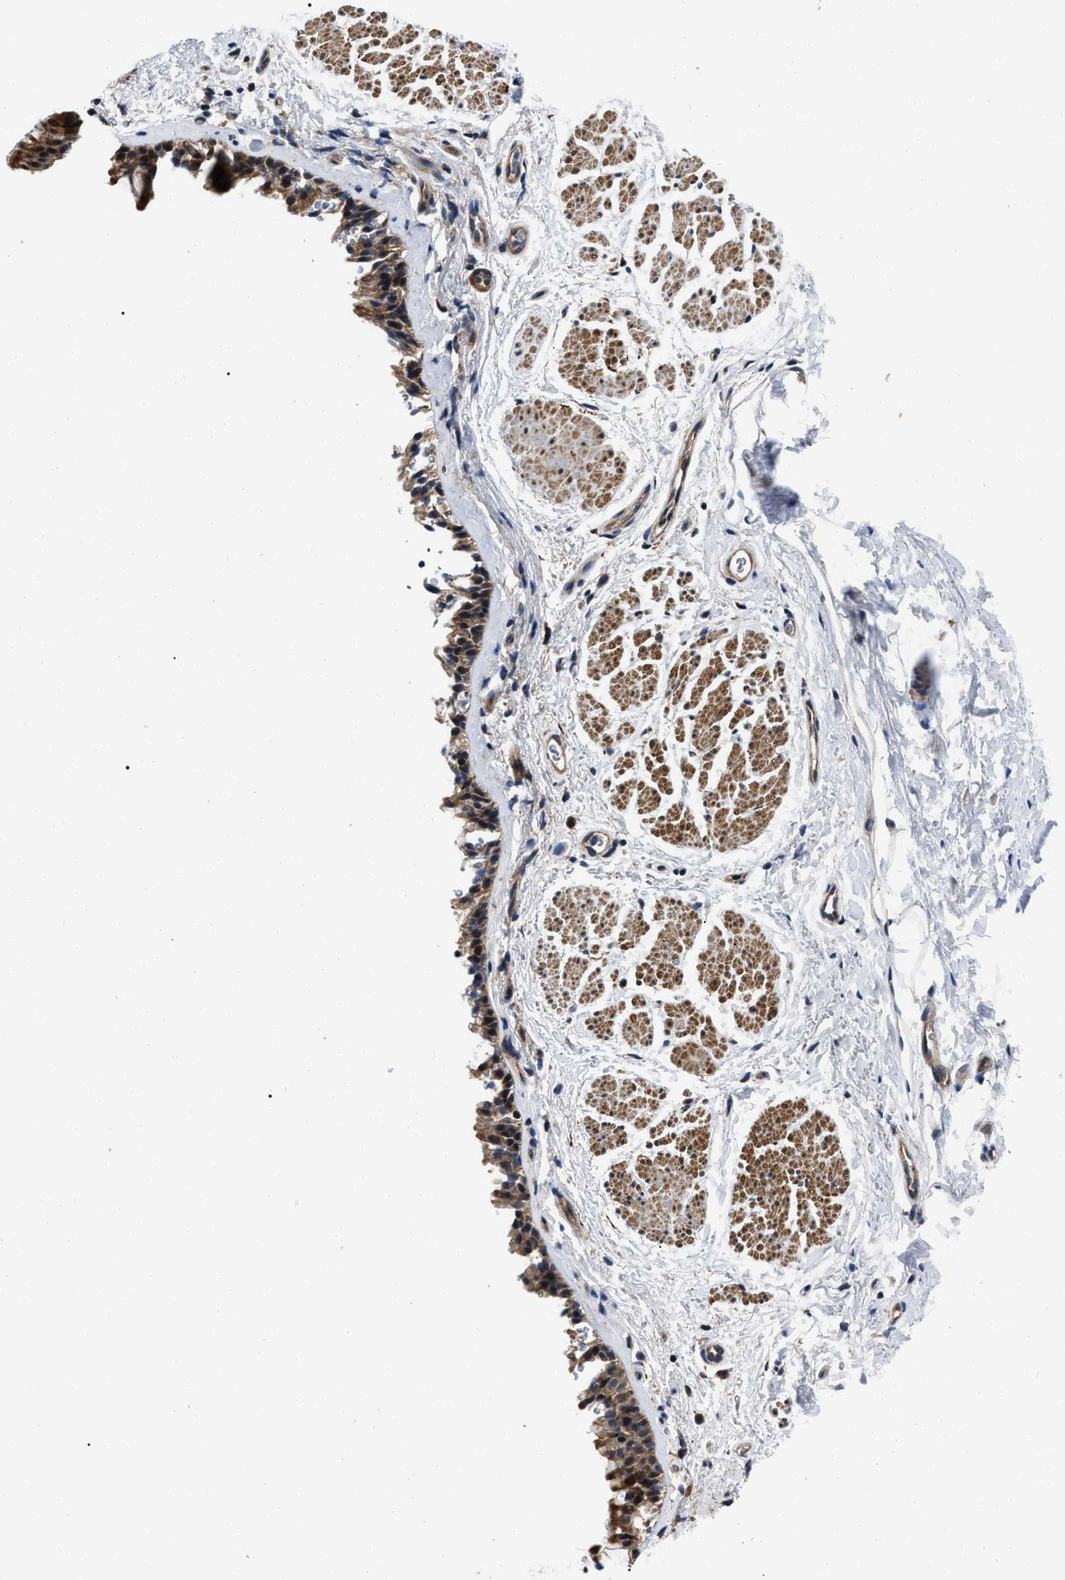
{"staining": {"intensity": "strong", "quantity": ">75%", "location": "cytoplasmic/membranous,nuclear"}, "tissue": "bronchus", "cell_type": "Respiratory epithelial cells", "image_type": "normal", "snomed": [{"axis": "morphology", "description": "Normal tissue, NOS"}, {"axis": "topography", "description": "Cartilage tissue"}, {"axis": "topography", "description": "Bronchus"}], "caption": "Immunohistochemistry of unremarkable human bronchus exhibits high levels of strong cytoplasmic/membranous,nuclear expression in approximately >75% of respiratory epithelial cells.", "gene": "PPWD1", "patient": {"sex": "female", "age": 53}}